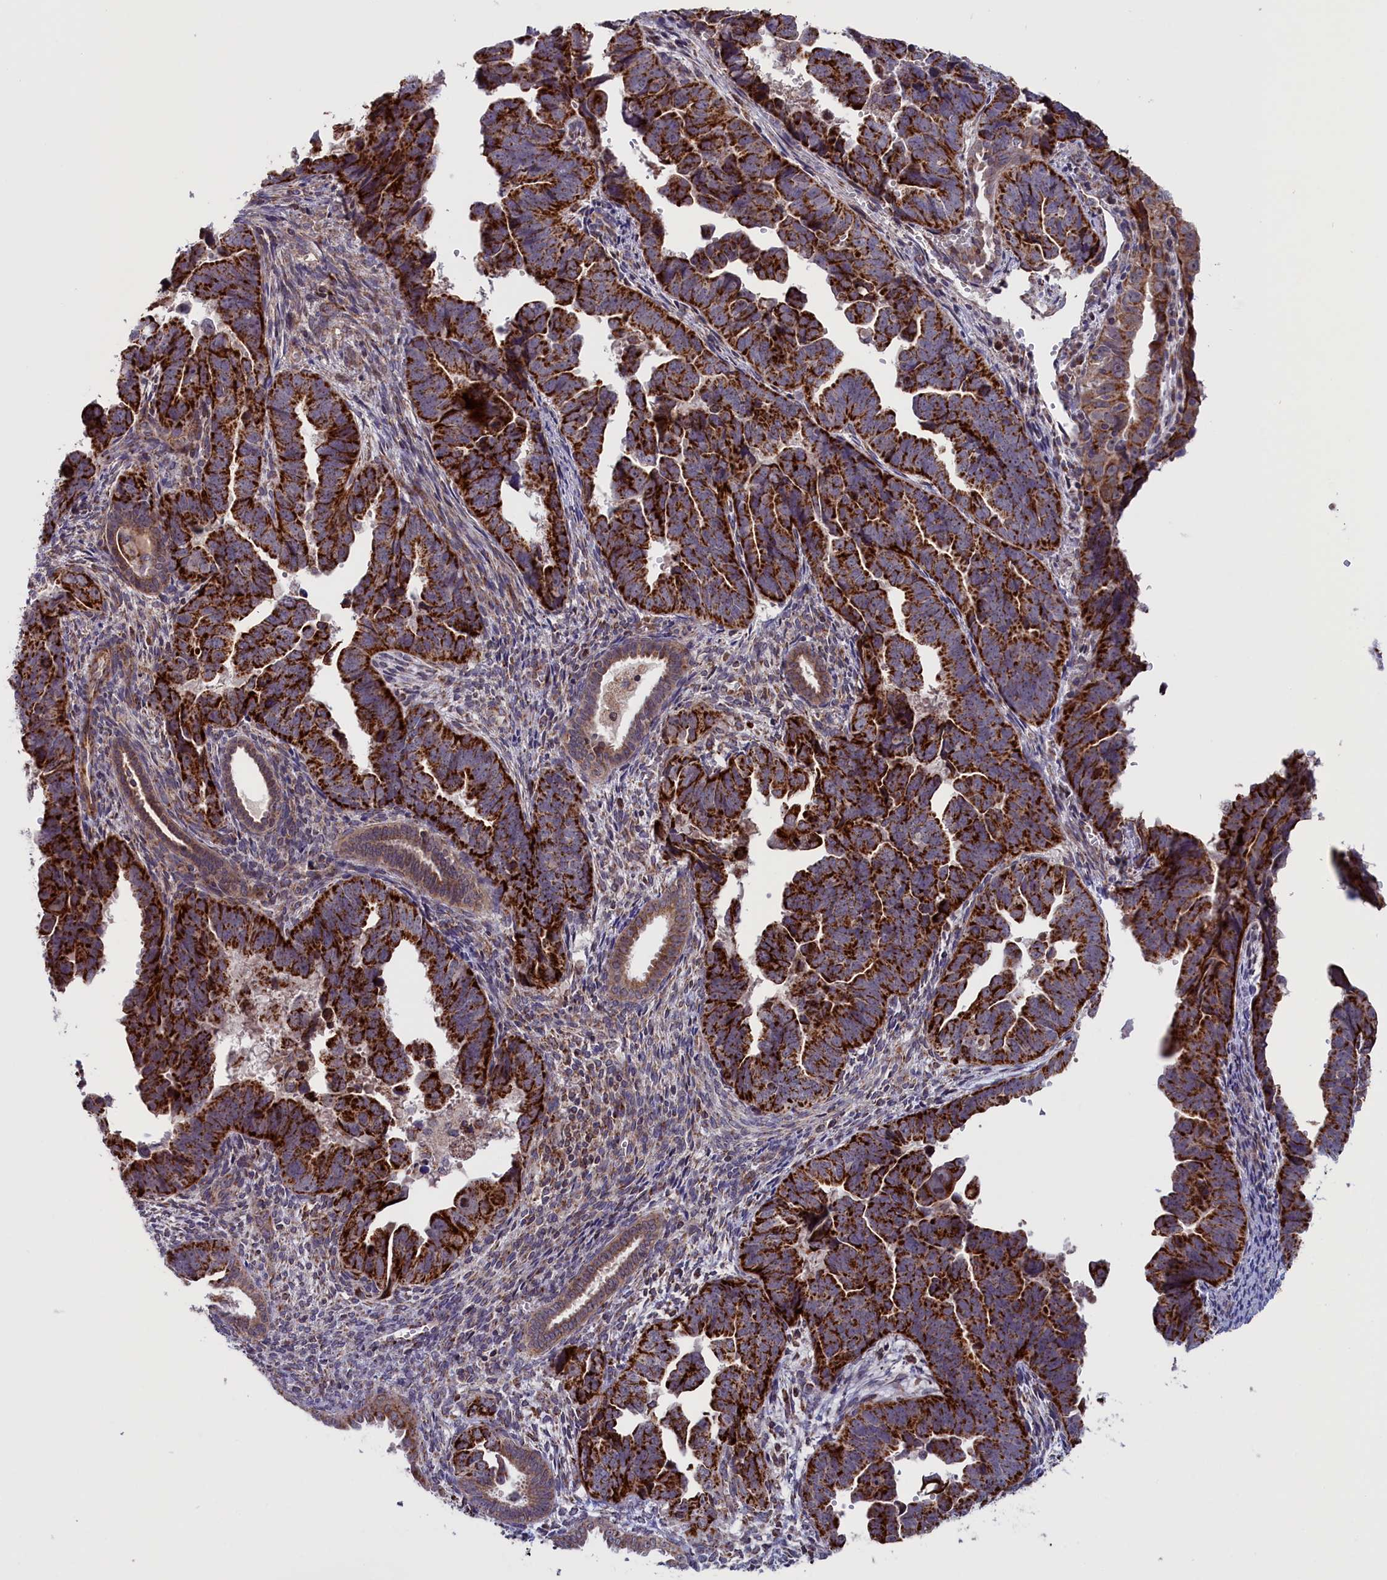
{"staining": {"intensity": "strong", "quantity": ">75%", "location": "cytoplasmic/membranous"}, "tissue": "endometrial cancer", "cell_type": "Tumor cells", "image_type": "cancer", "snomed": [{"axis": "morphology", "description": "Adenocarcinoma, NOS"}, {"axis": "topography", "description": "Endometrium"}], "caption": "A brown stain highlights strong cytoplasmic/membranous expression of a protein in adenocarcinoma (endometrial) tumor cells. The staining was performed using DAB (3,3'-diaminobenzidine), with brown indicating positive protein expression. Nuclei are stained blue with hematoxylin.", "gene": "TIMM44", "patient": {"sex": "female", "age": 75}}